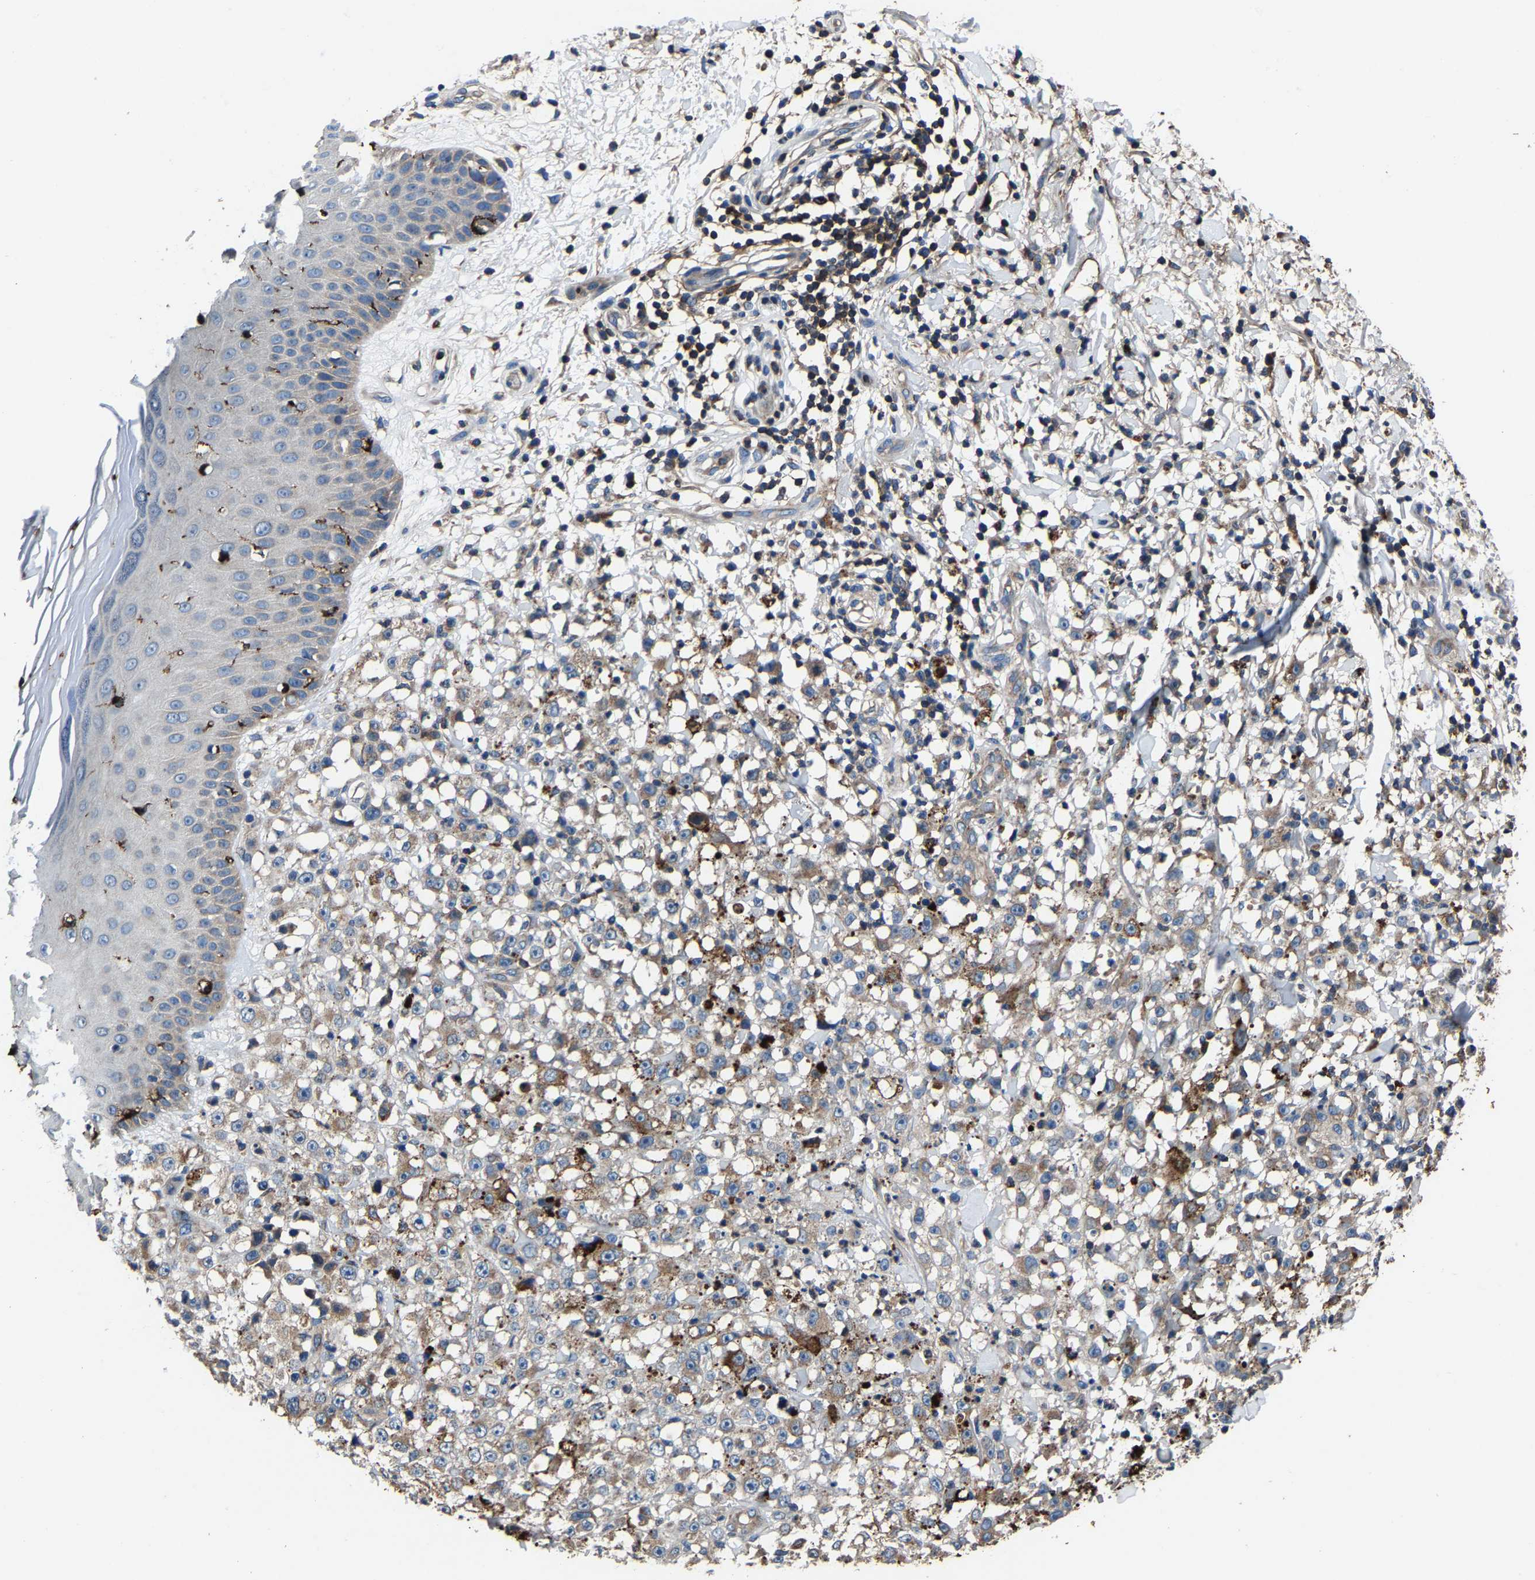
{"staining": {"intensity": "weak", "quantity": "25%-75%", "location": "cytoplasmic/membranous"}, "tissue": "melanoma", "cell_type": "Tumor cells", "image_type": "cancer", "snomed": [{"axis": "morphology", "description": "Malignant melanoma, NOS"}, {"axis": "topography", "description": "Skin"}], "caption": "Malignant melanoma stained with a protein marker demonstrates weak staining in tumor cells.", "gene": "KIAA1958", "patient": {"sex": "female", "age": 82}}